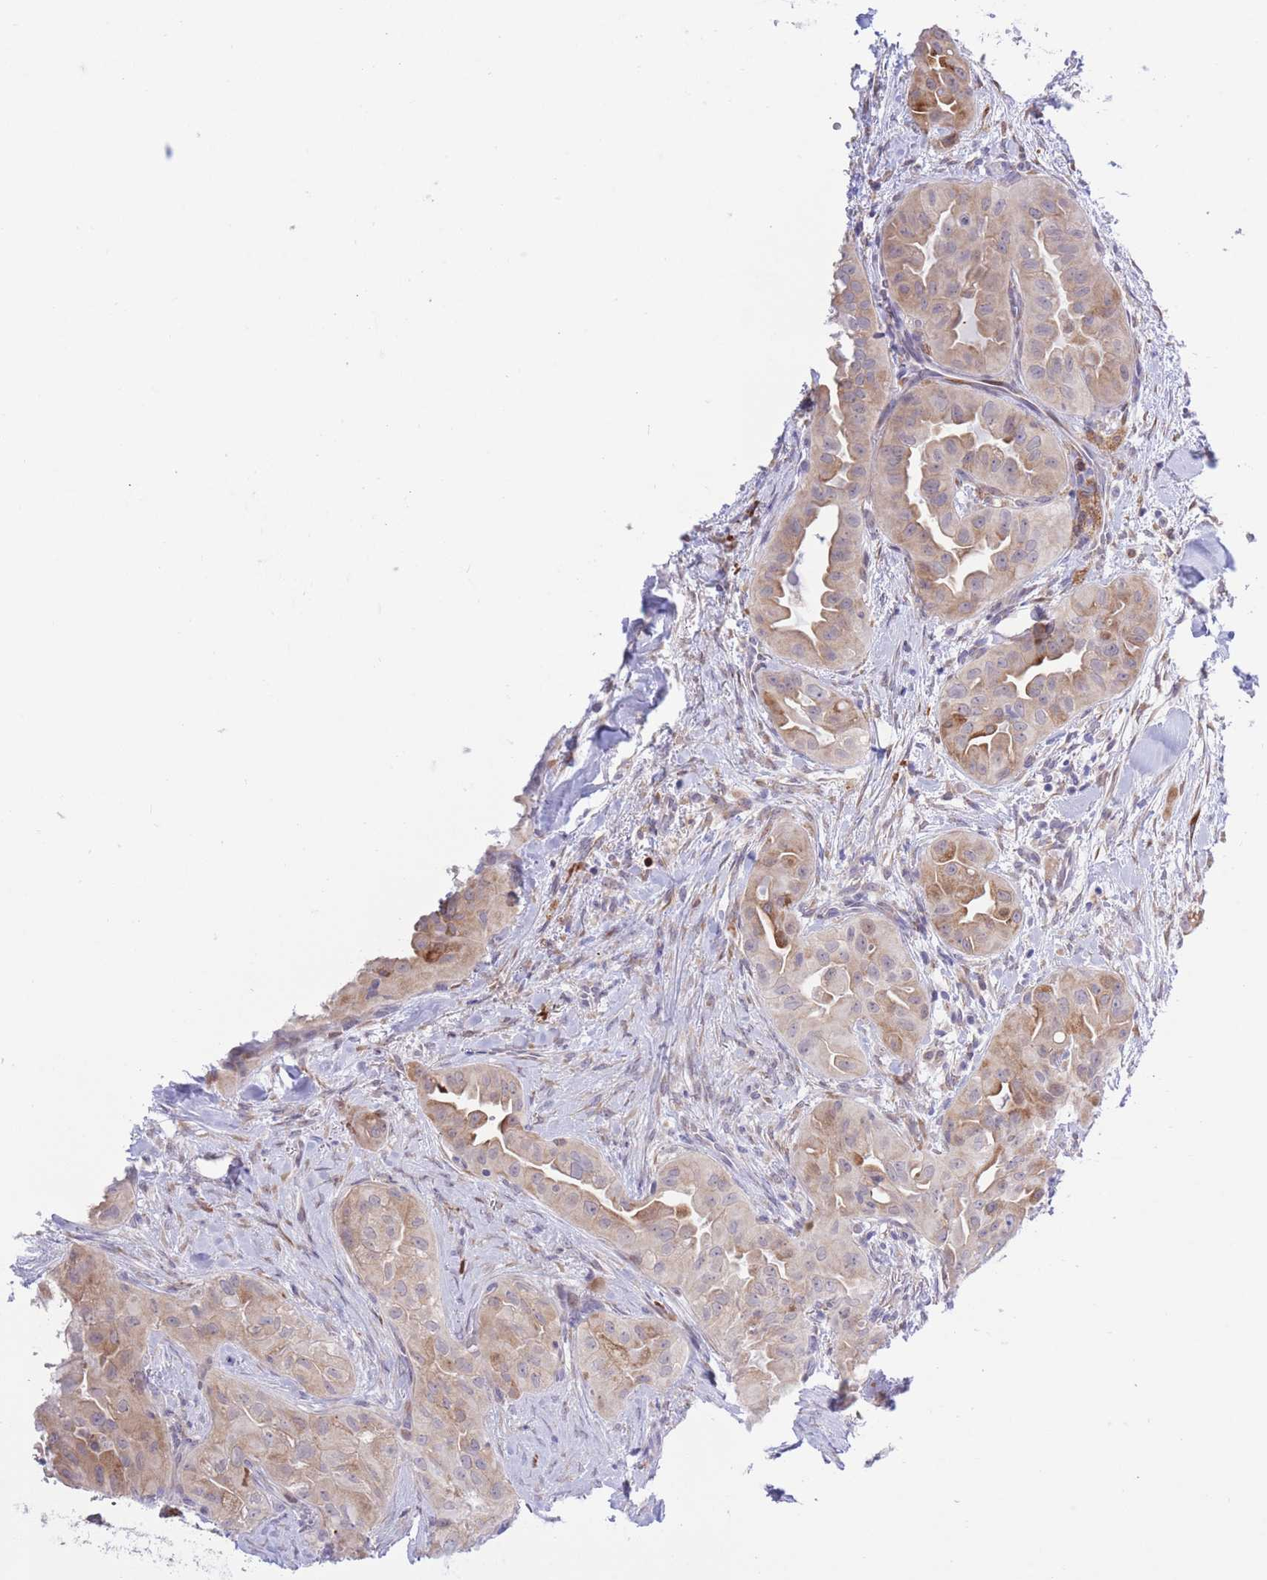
{"staining": {"intensity": "moderate", "quantity": ">75%", "location": "cytoplasmic/membranous"}, "tissue": "thyroid cancer", "cell_type": "Tumor cells", "image_type": "cancer", "snomed": [{"axis": "morphology", "description": "Normal tissue, NOS"}, {"axis": "morphology", "description": "Papillary adenocarcinoma, NOS"}, {"axis": "topography", "description": "Thyroid gland"}], "caption": "This is a photomicrograph of immunohistochemistry (IHC) staining of thyroid cancer (papillary adenocarcinoma), which shows moderate expression in the cytoplasmic/membranous of tumor cells.", "gene": "MYDGF", "patient": {"sex": "female", "age": 59}}